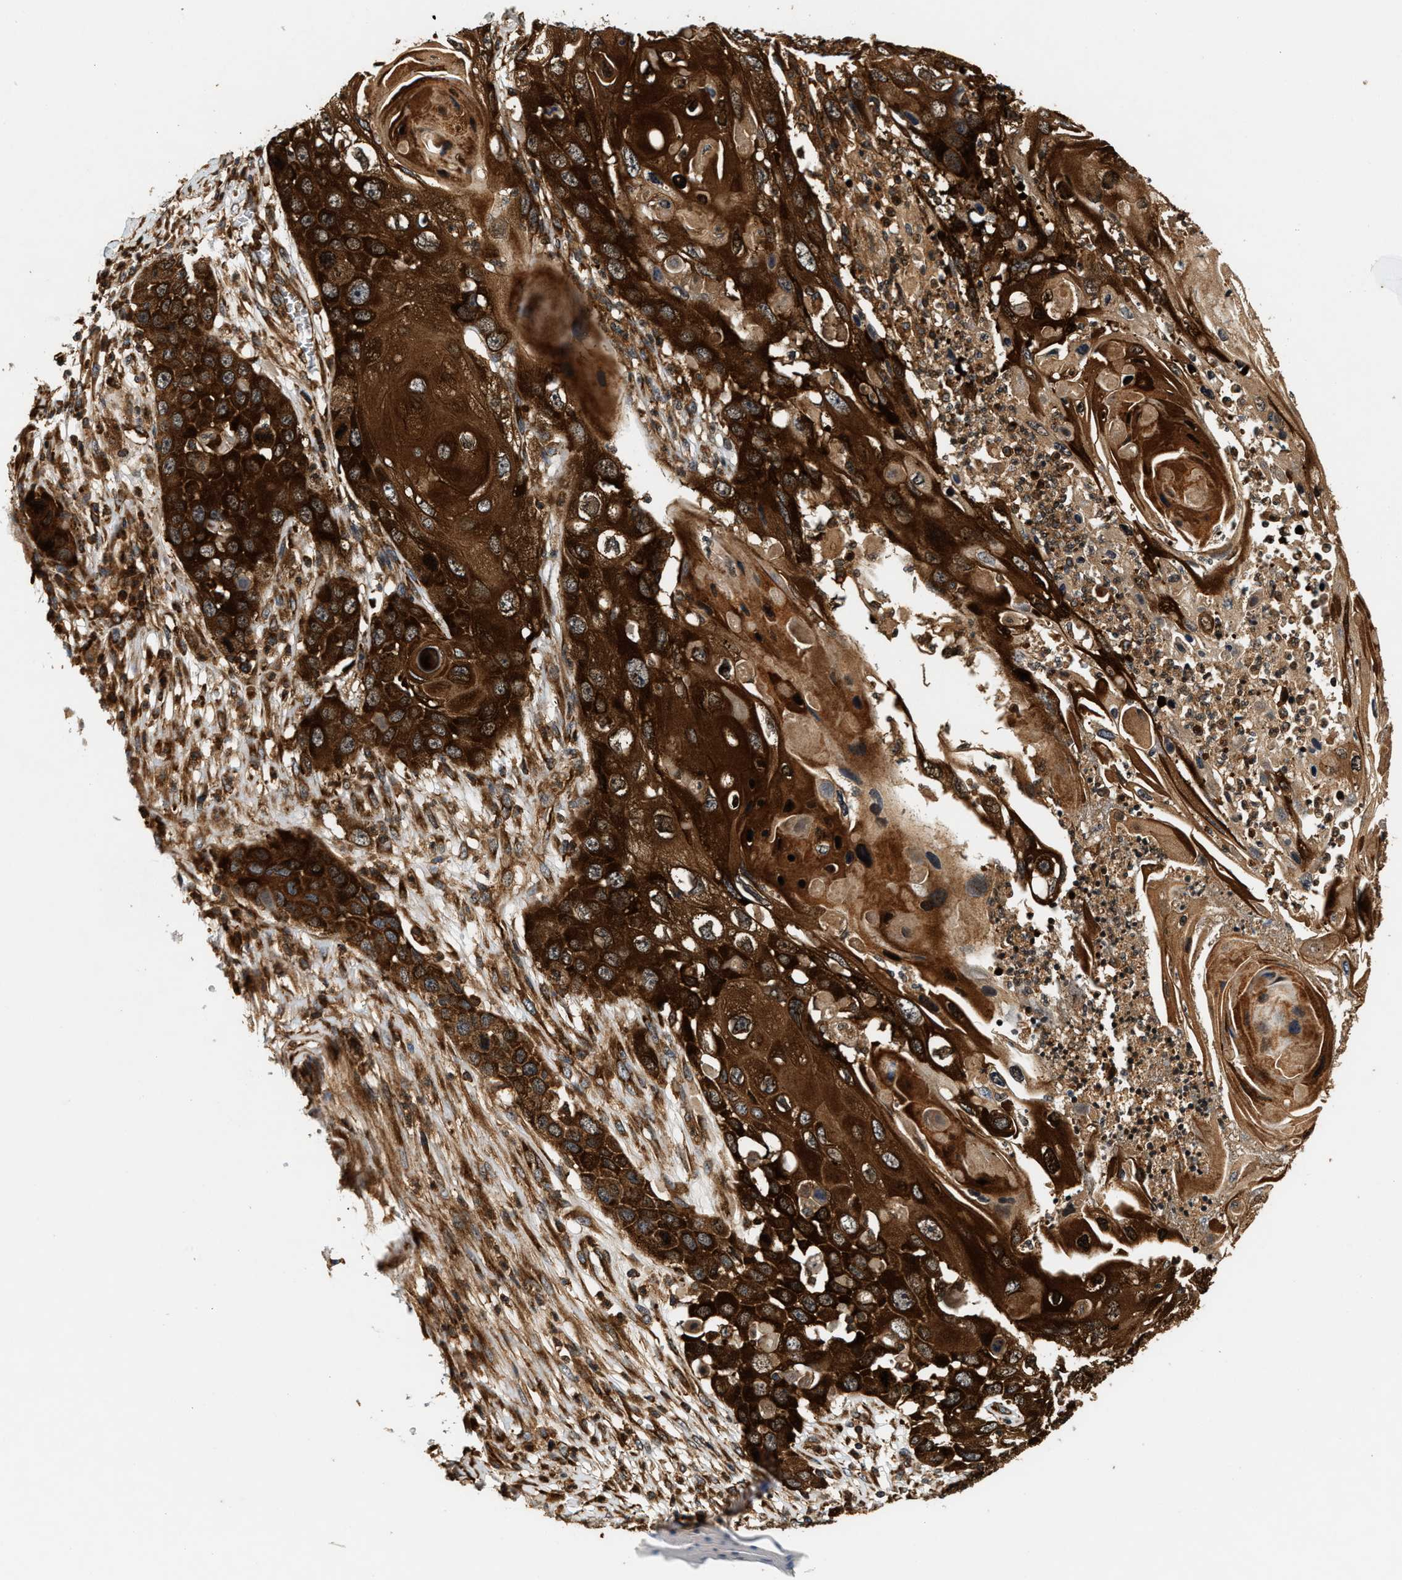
{"staining": {"intensity": "strong", "quantity": ">75%", "location": "cytoplasmic/membranous"}, "tissue": "skin cancer", "cell_type": "Tumor cells", "image_type": "cancer", "snomed": [{"axis": "morphology", "description": "Squamous cell carcinoma, NOS"}, {"axis": "topography", "description": "Skin"}], "caption": "DAB immunohistochemical staining of human skin cancer (squamous cell carcinoma) exhibits strong cytoplasmic/membranous protein staining in approximately >75% of tumor cells. (Stains: DAB (3,3'-diaminobenzidine) in brown, nuclei in blue, Microscopy: brightfield microscopy at high magnification).", "gene": "SAMD9", "patient": {"sex": "male", "age": 55}}